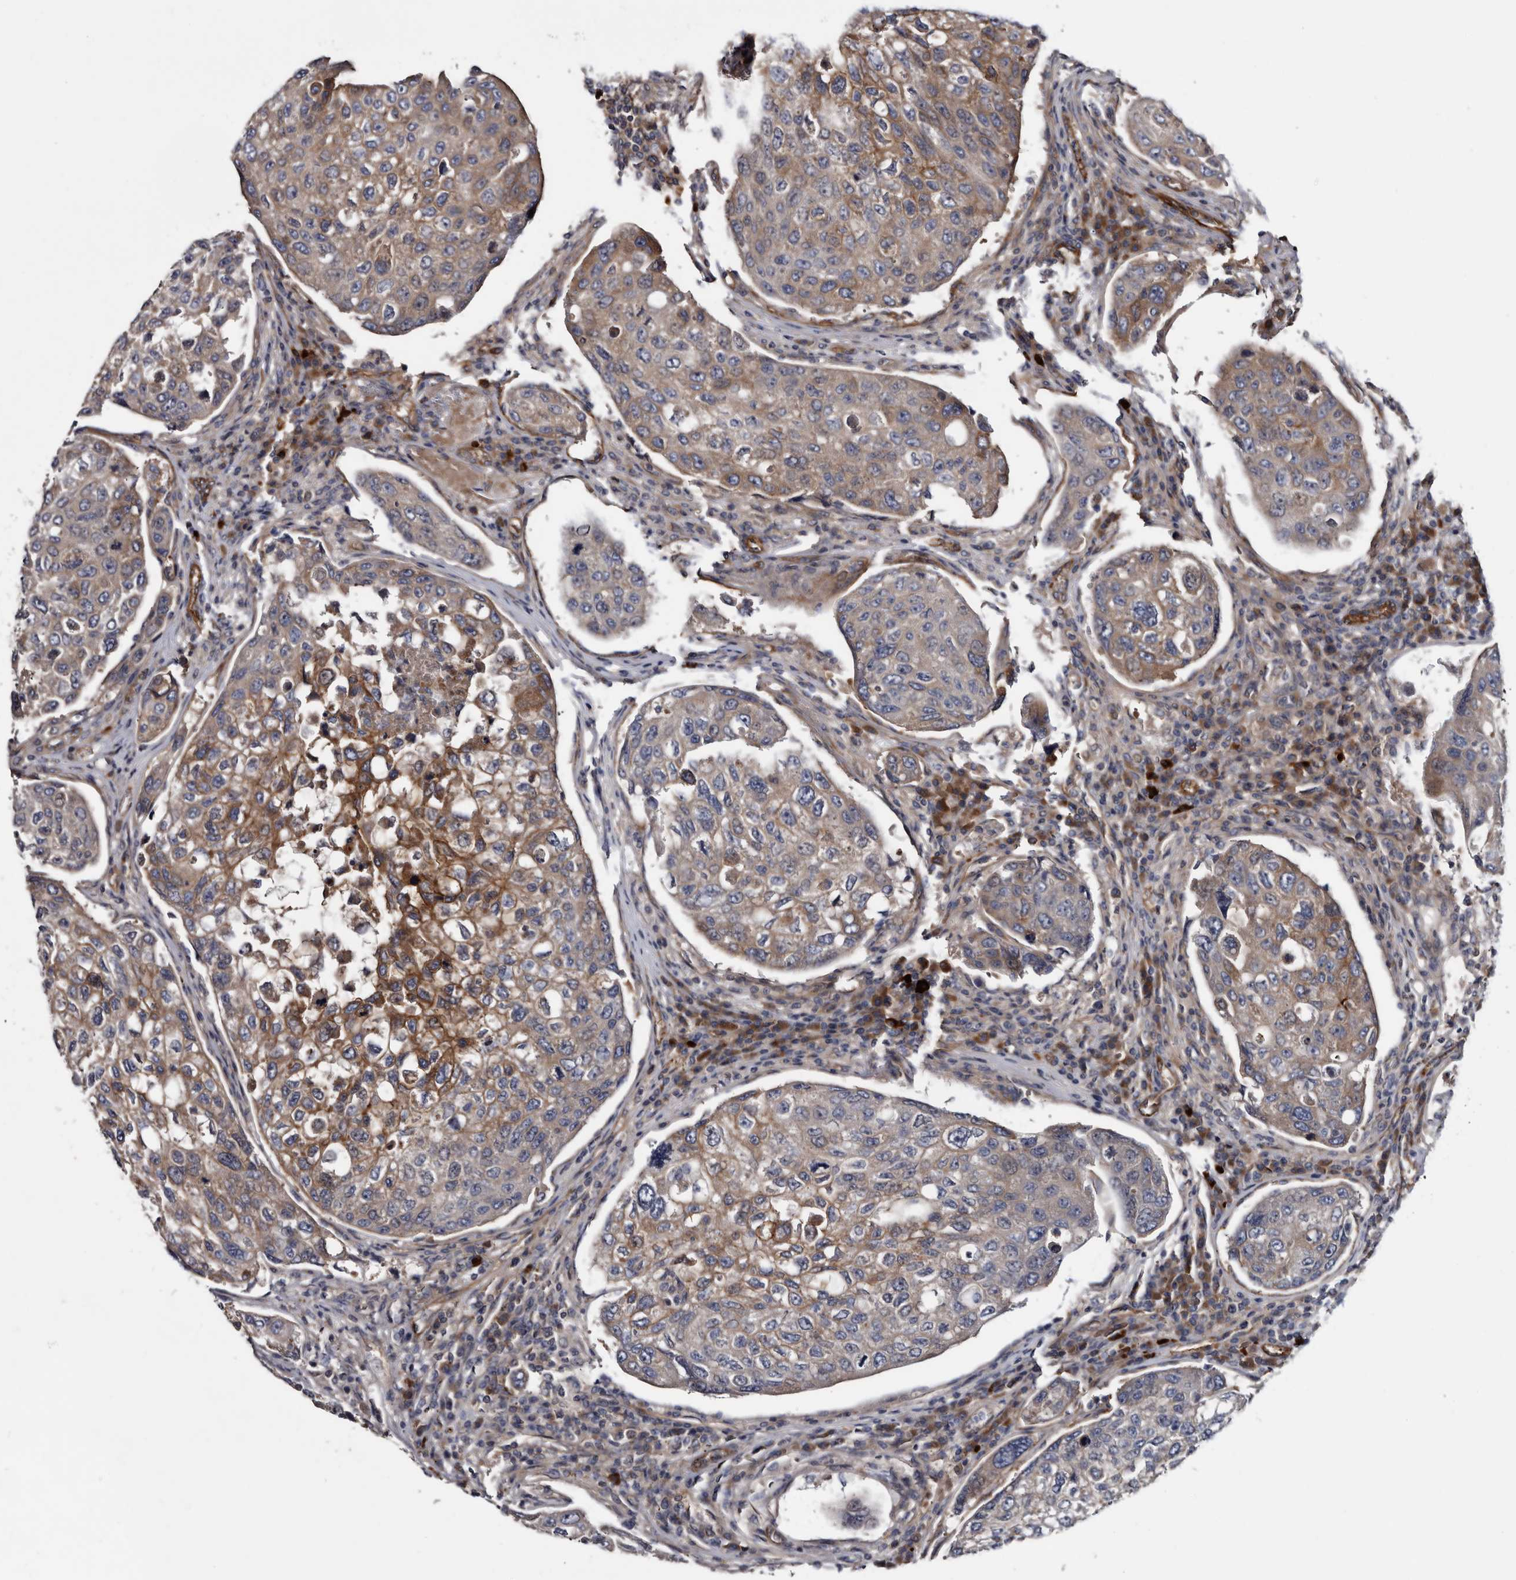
{"staining": {"intensity": "moderate", "quantity": "25%-75%", "location": "cytoplasmic/membranous"}, "tissue": "urothelial cancer", "cell_type": "Tumor cells", "image_type": "cancer", "snomed": [{"axis": "morphology", "description": "Urothelial carcinoma, High grade"}, {"axis": "topography", "description": "Lymph node"}, {"axis": "topography", "description": "Urinary bladder"}], "caption": "Urothelial cancer stained with IHC displays moderate cytoplasmic/membranous positivity in about 25%-75% of tumor cells.", "gene": "TSPAN17", "patient": {"sex": "male", "age": 51}}